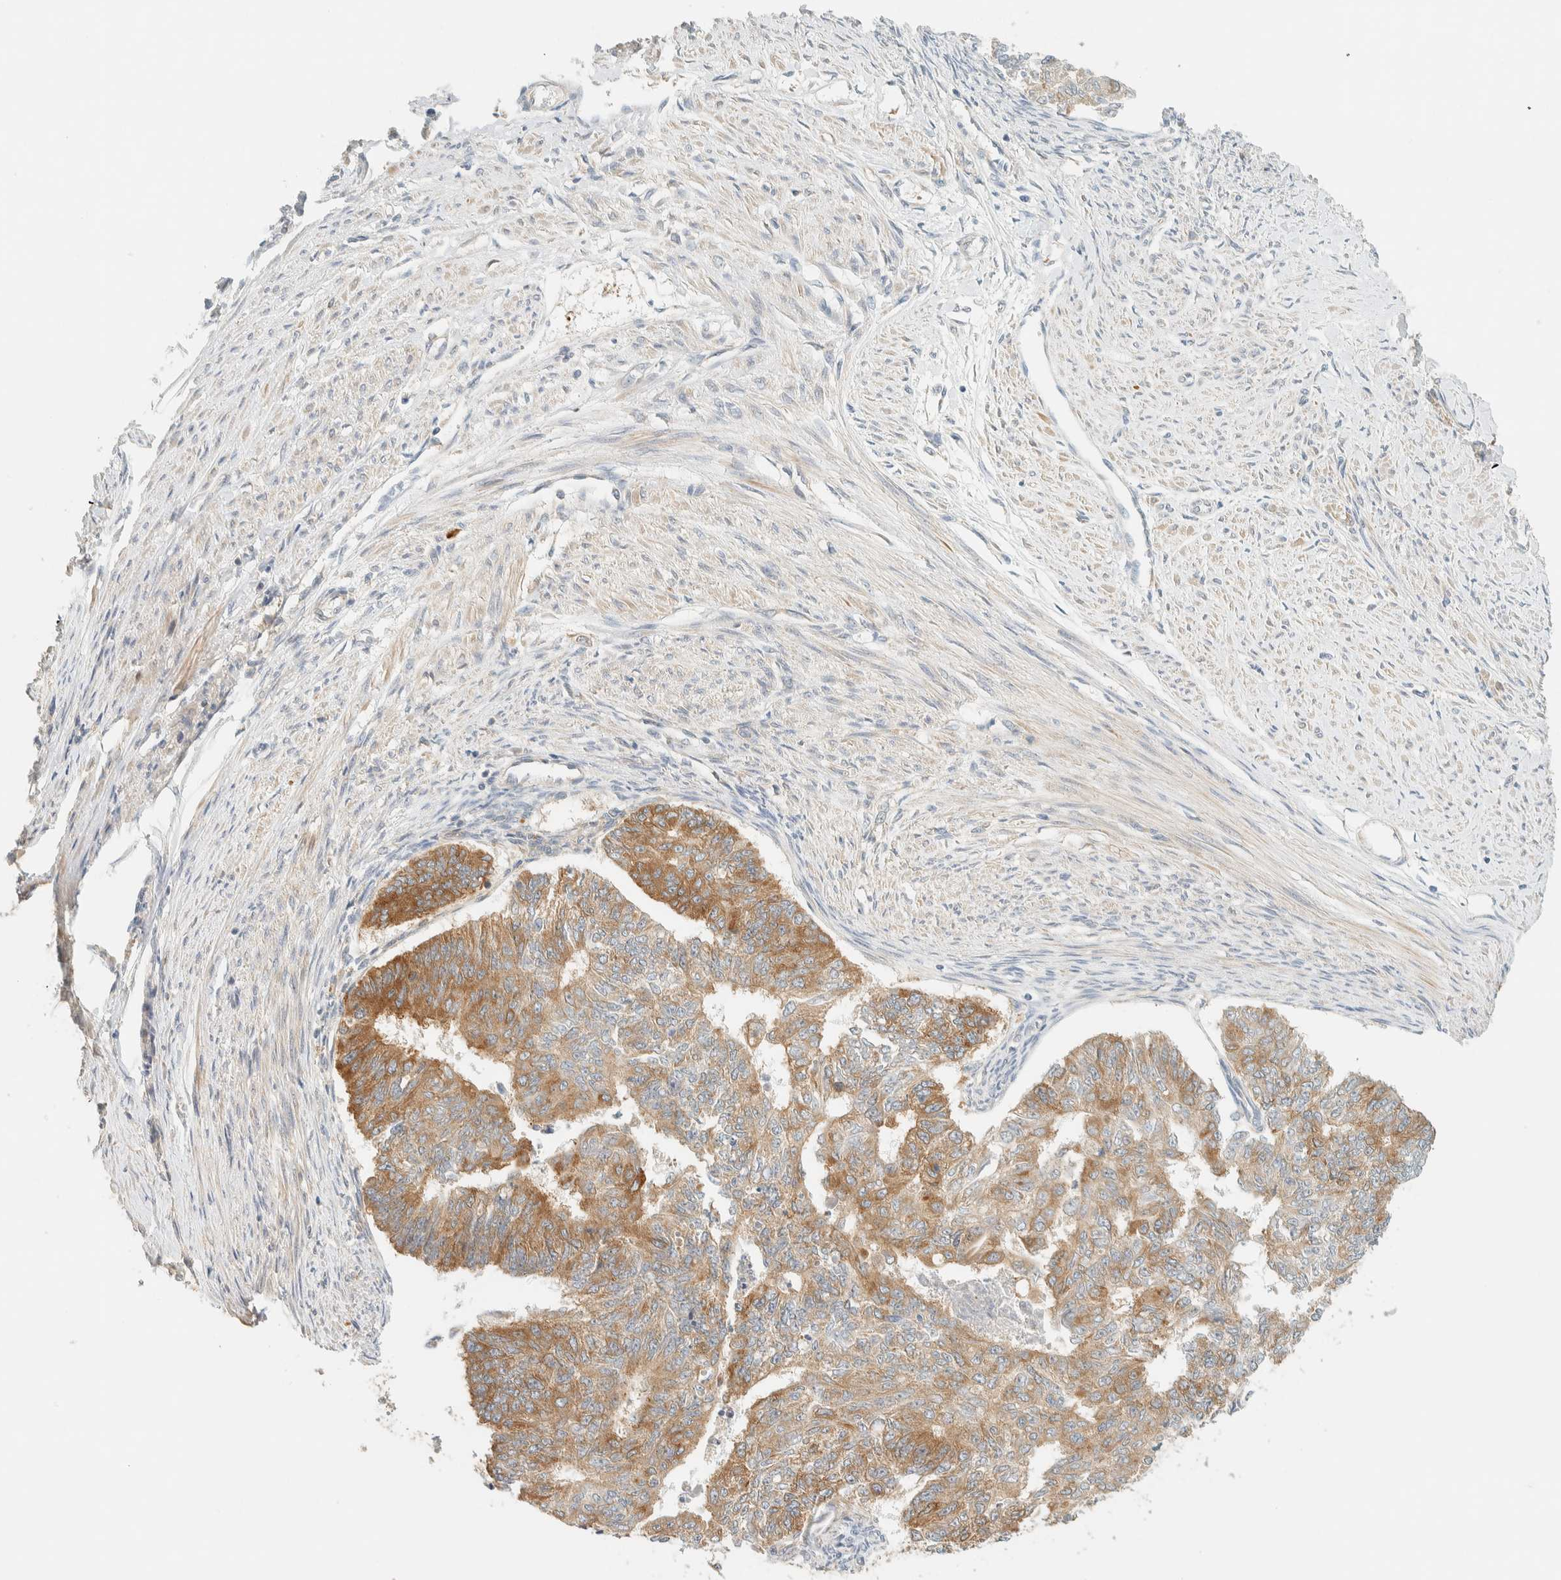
{"staining": {"intensity": "moderate", "quantity": ">75%", "location": "cytoplasmic/membranous"}, "tissue": "endometrial cancer", "cell_type": "Tumor cells", "image_type": "cancer", "snomed": [{"axis": "morphology", "description": "Adenocarcinoma, NOS"}, {"axis": "topography", "description": "Endometrium"}], "caption": "Endometrial adenocarcinoma stained with a protein marker exhibits moderate staining in tumor cells.", "gene": "ARFGEF1", "patient": {"sex": "female", "age": 32}}